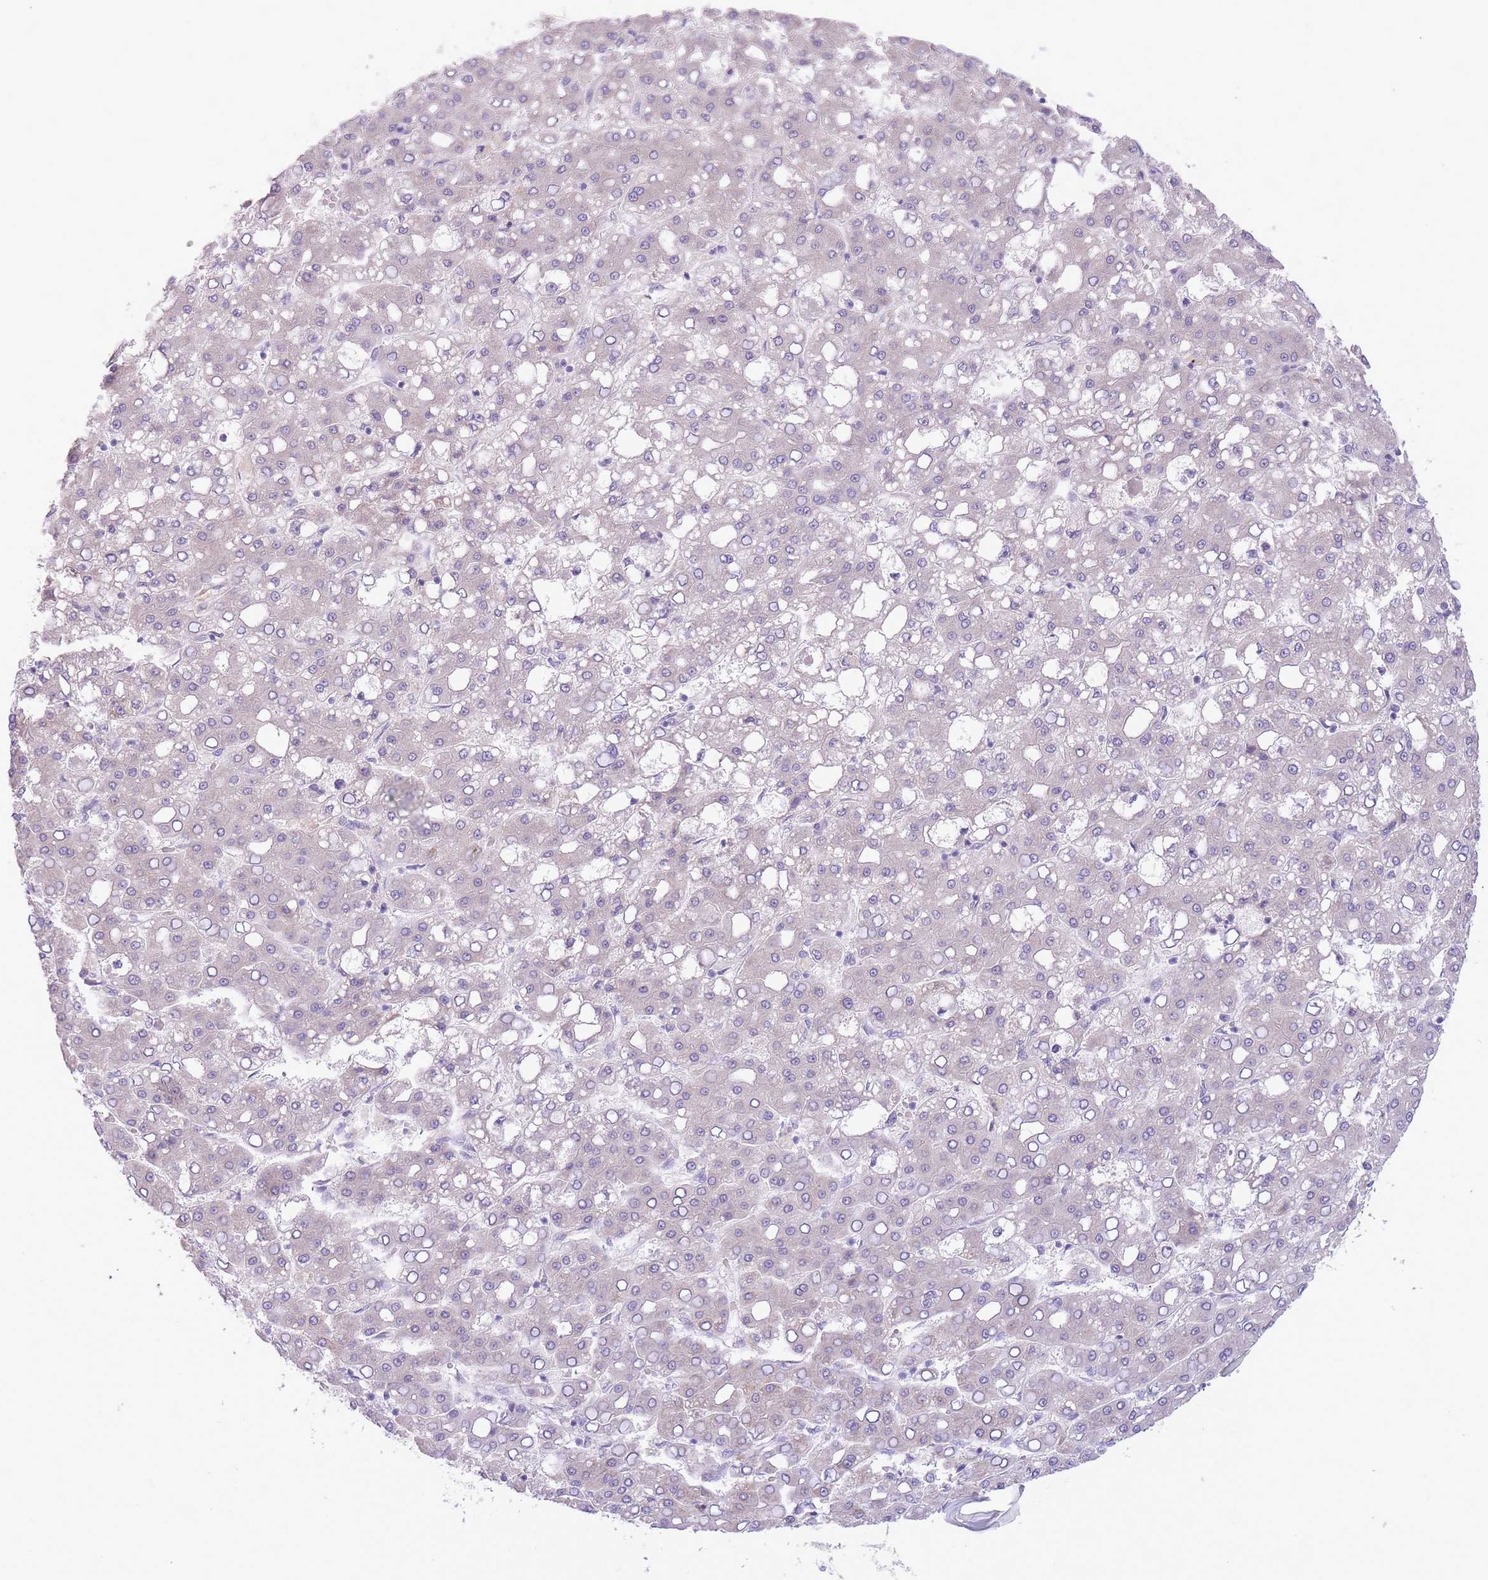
{"staining": {"intensity": "negative", "quantity": "none", "location": "none"}, "tissue": "liver cancer", "cell_type": "Tumor cells", "image_type": "cancer", "snomed": [{"axis": "morphology", "description": "Carcinoma, Hepatocellular, NOS"}, {"axis": "topography", "description": "Liver"}], "caption": "The photomicrograph reveals no staining of tumor cells in hepatocellular carcinoma (liver). Nuclei are stained in blue.", "gene": "PTCD1", "patient": {"sex": "male", "age": 65}}